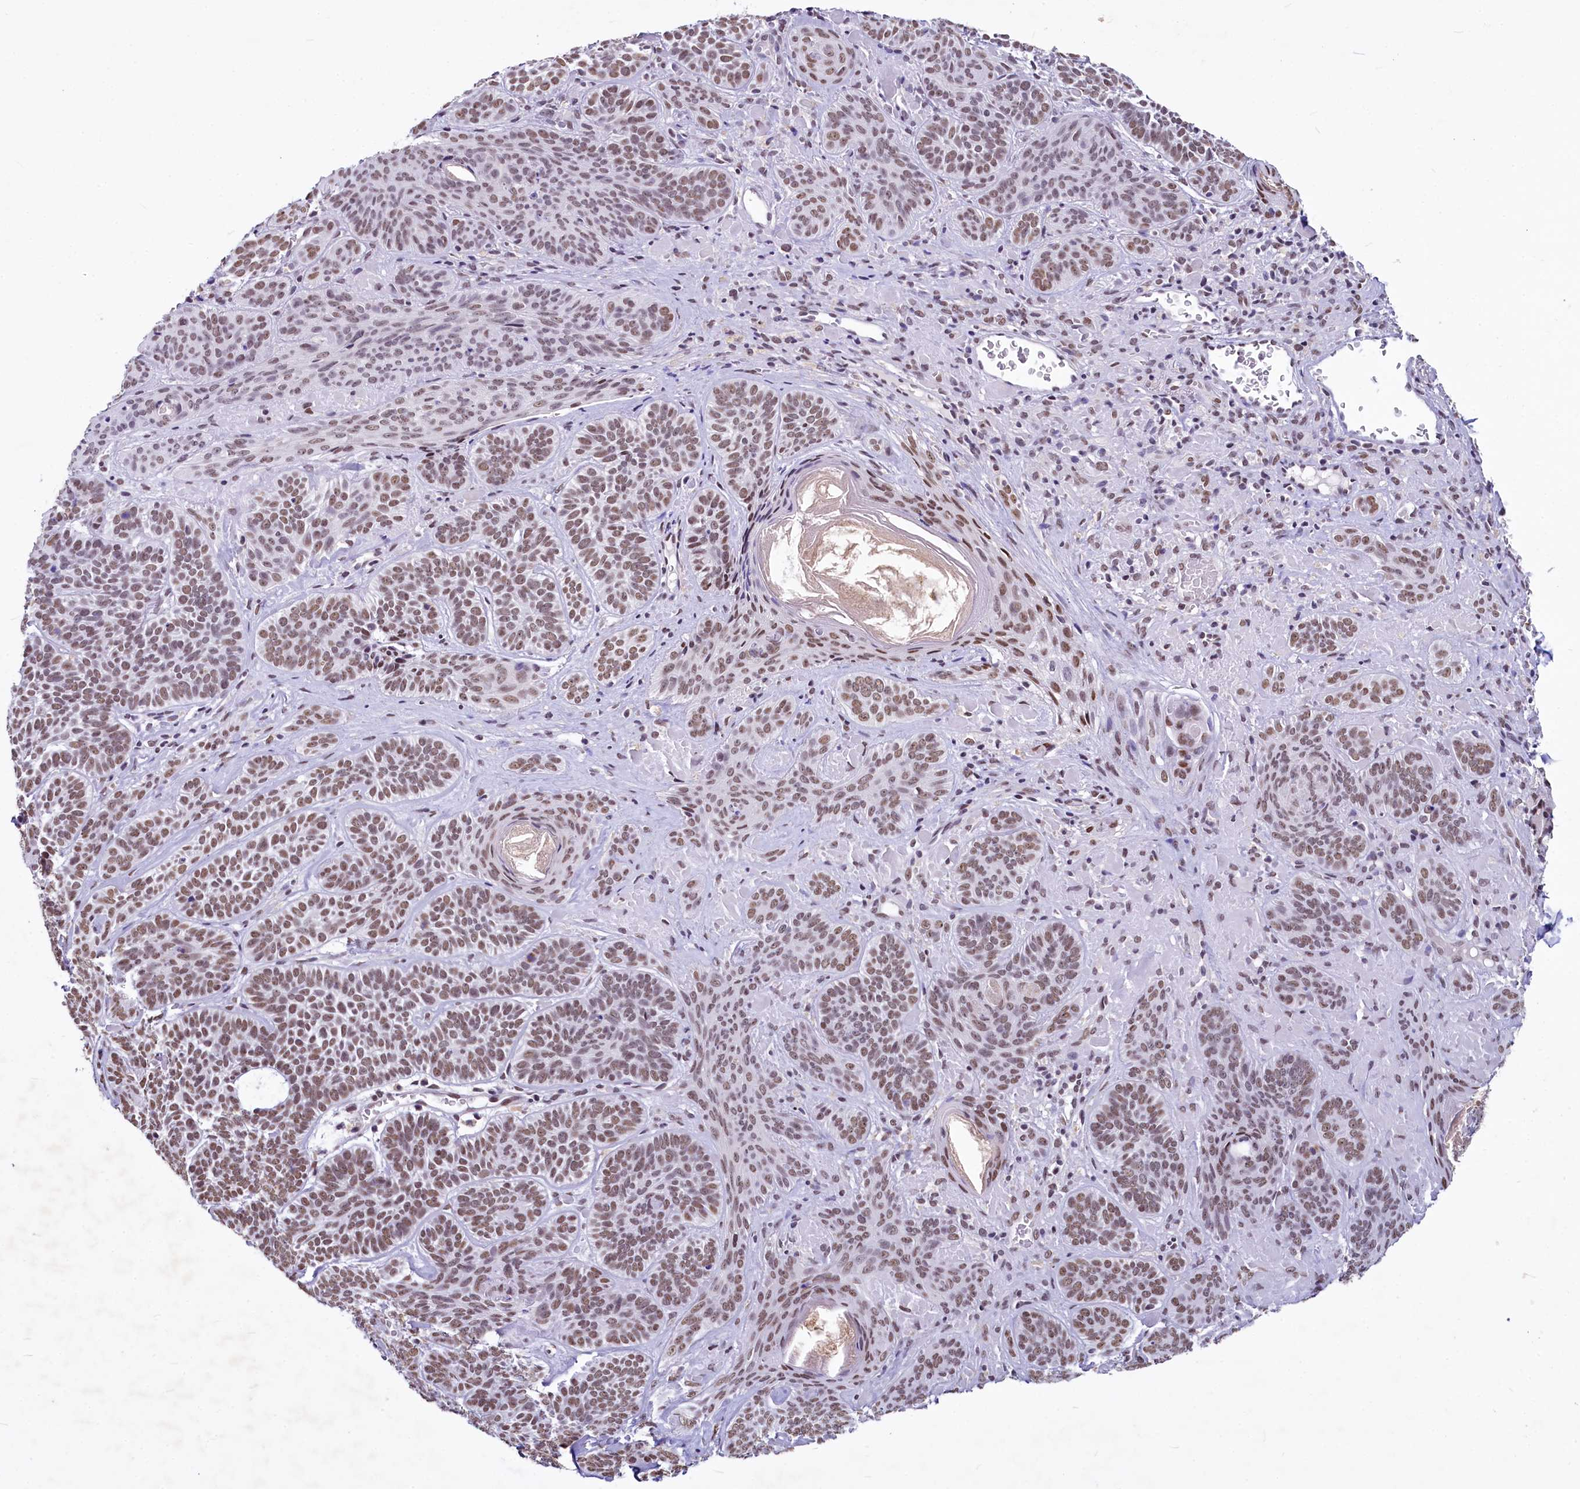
{"staining": {"intensity": "moderate", "quantity": ">75%", "location": "nuclear"}, "tissue": "skin cancer", "cell_type": "Tumor cells", "image_type": "cancer", "snomed": [{"axis": "morphology", "description": "Basal cell carcinoma"}, {"axis": "topography", "description": "Skin"}], "caption": "A micrograph of human skin cancer (basal cell carcinoma) stained for a protein displays moderate nuclear brown staining in tumor cells.", "gene": "PARPBP", "patient": {"sex": "male", "age": 85}}